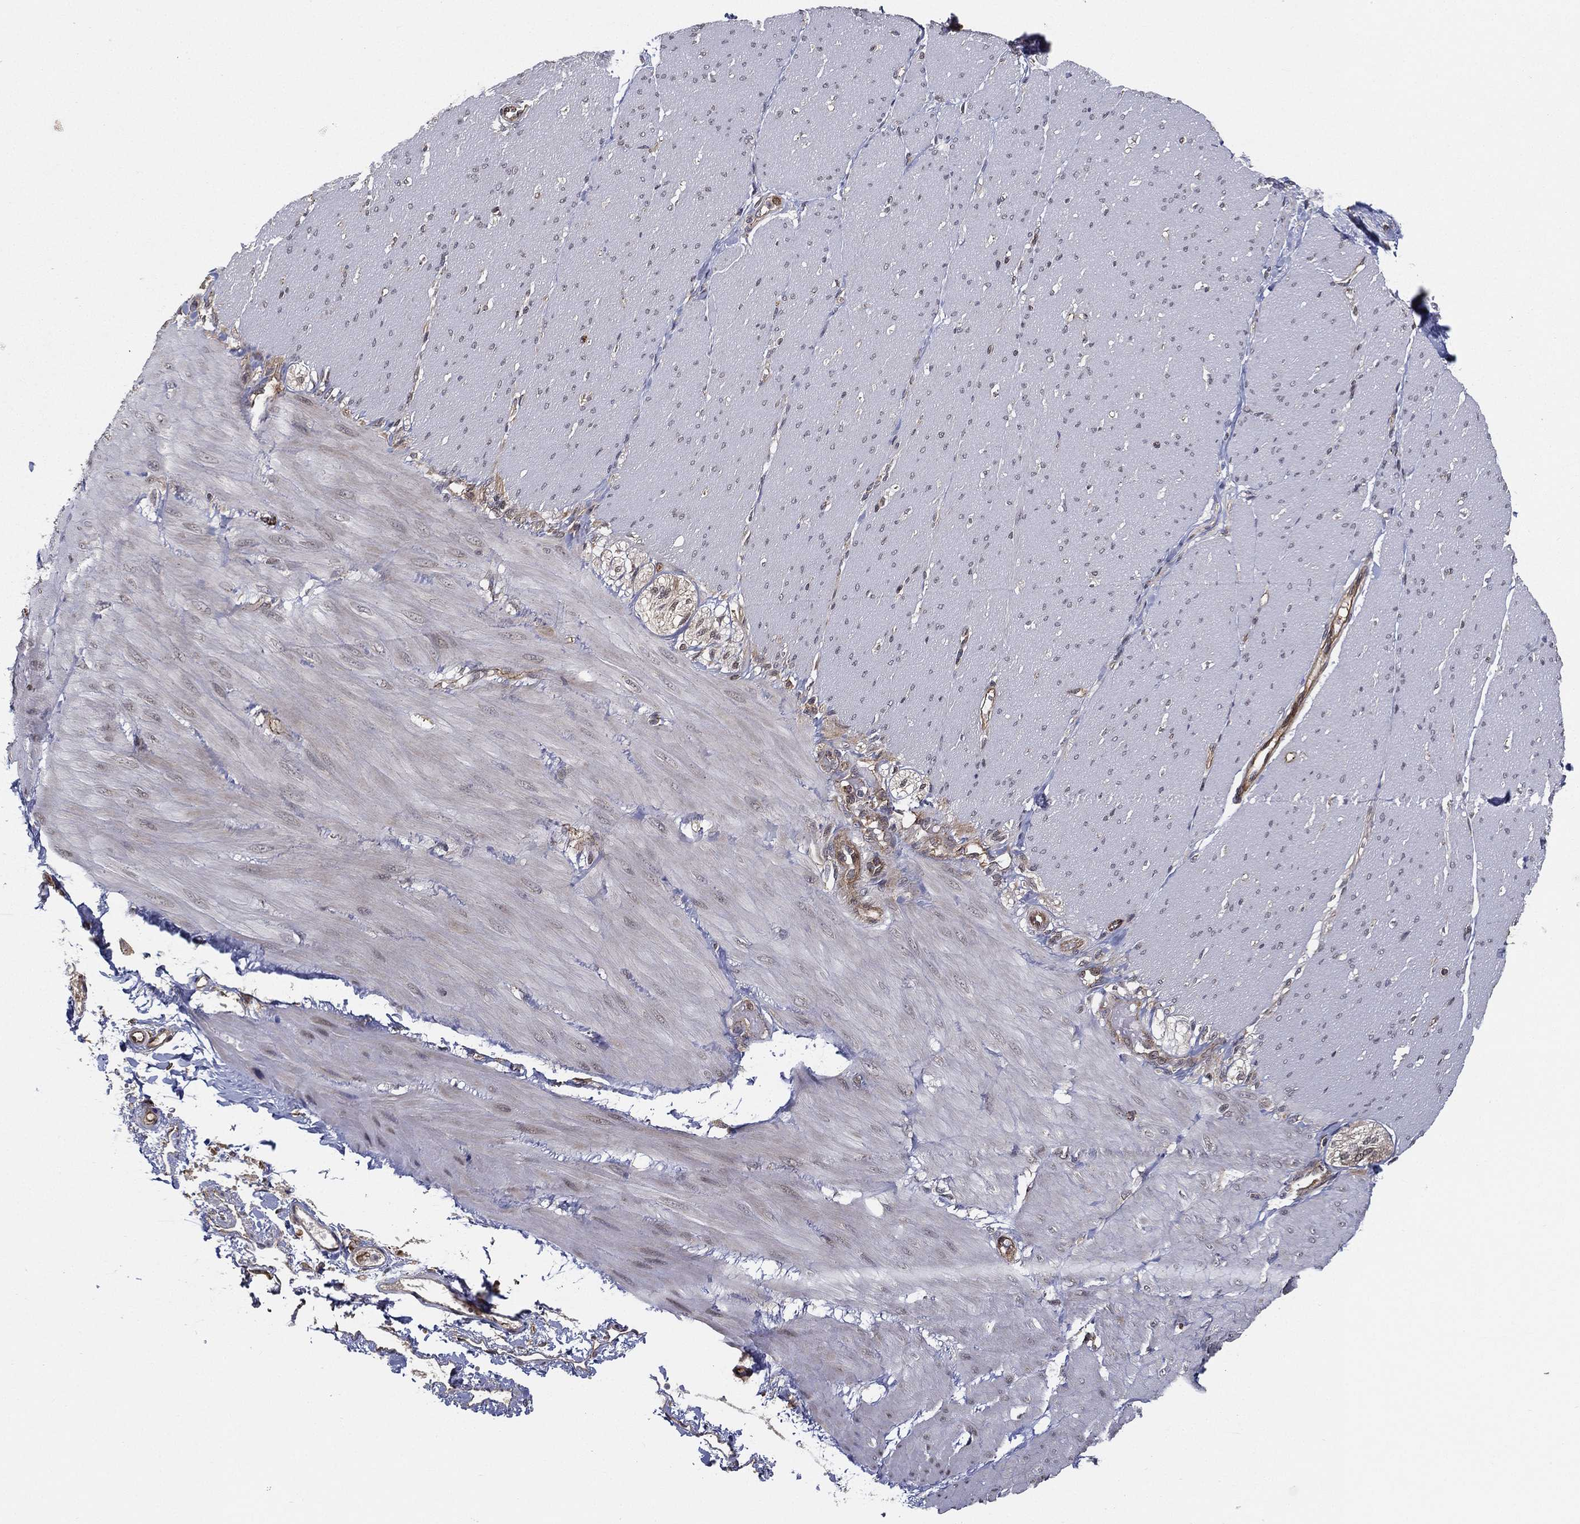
{"staining": {"intensity": "negative", "quantity": "none", "location": "none"}, "tissue": "adipose tissue", "cell_type": "Adipocytes", "image_type": "normal", "snomed": [{"axis": "morphology", "description": "Normal tissue, NOS"}, {"axis": "topography", "description": "Smooth muscle"}, {"axis": "topography", "description": "Duodenum"}, {"axis": "topography", "description": "Peripheral nerve tissue"}], "caption": "Unremarkable adipose tissue was stained to show a protein in brown. There is no significant expression in adipocytes. The staining is performed using DAB brown chromogen with nuclei counter-stained in using hematoxylin.", "gene": "UACA", "patient": {"sex": "female", "age": 61}}